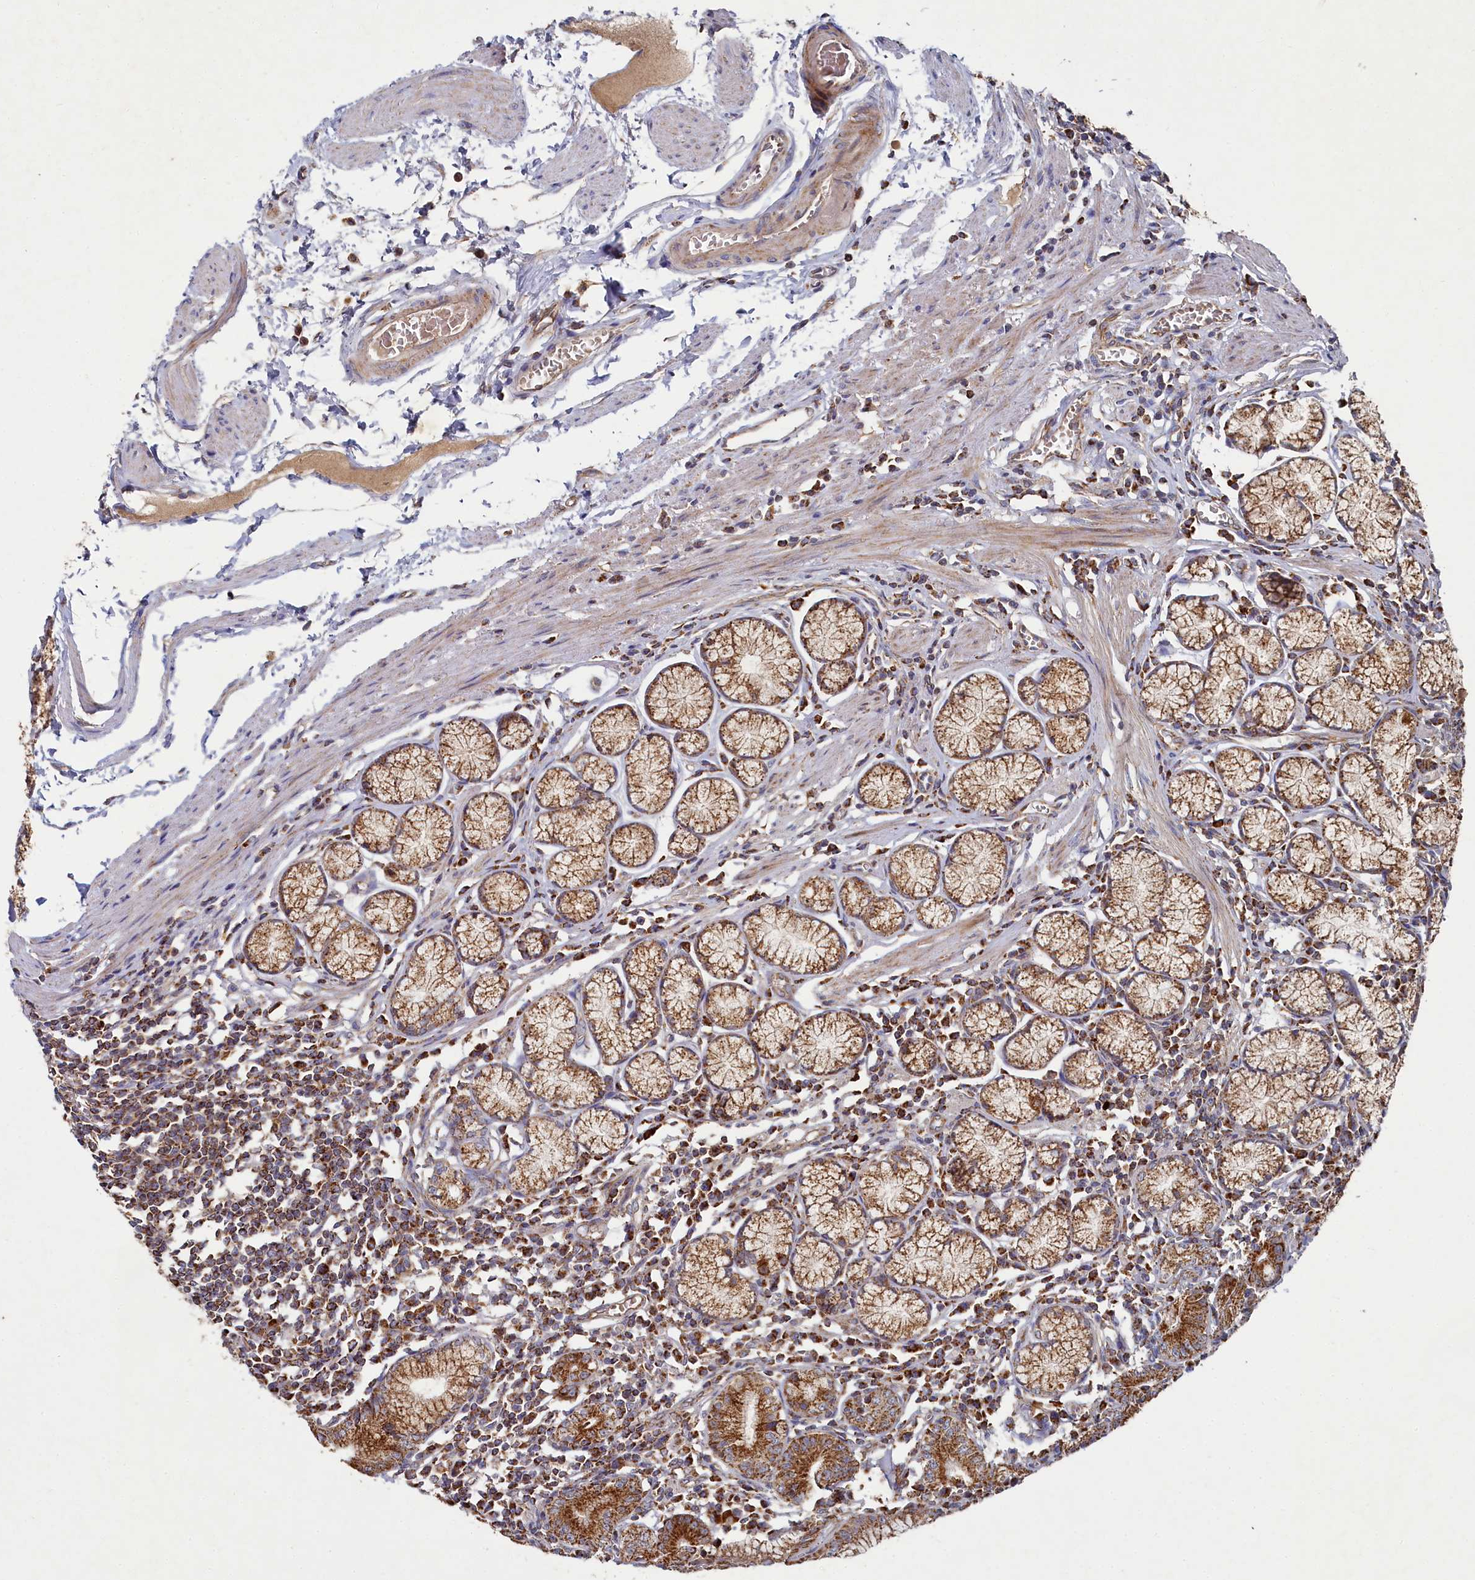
{"staining": {"intensity": "strong", "quantity": ">75%", "location": "cytoplasmic/membranous"}, "tissue": "stomach", "cell_type": "Glandular cells", "image_type": "normal", "snomed": [{"axis": "morphology", "description": "Normal tissue, NOS"}, {"axis": "topography", "description": "Stomach"}], "caption": "A histopathology image of human stomach stained for a protein demonstrates strong cytoplasmic/membranous brown staining in glandular cells. (DAB = brown stain, brightfield microscopy at high magnification).", "gene": "HAUS2", "patient": {"sex": "male", "age": 55}}